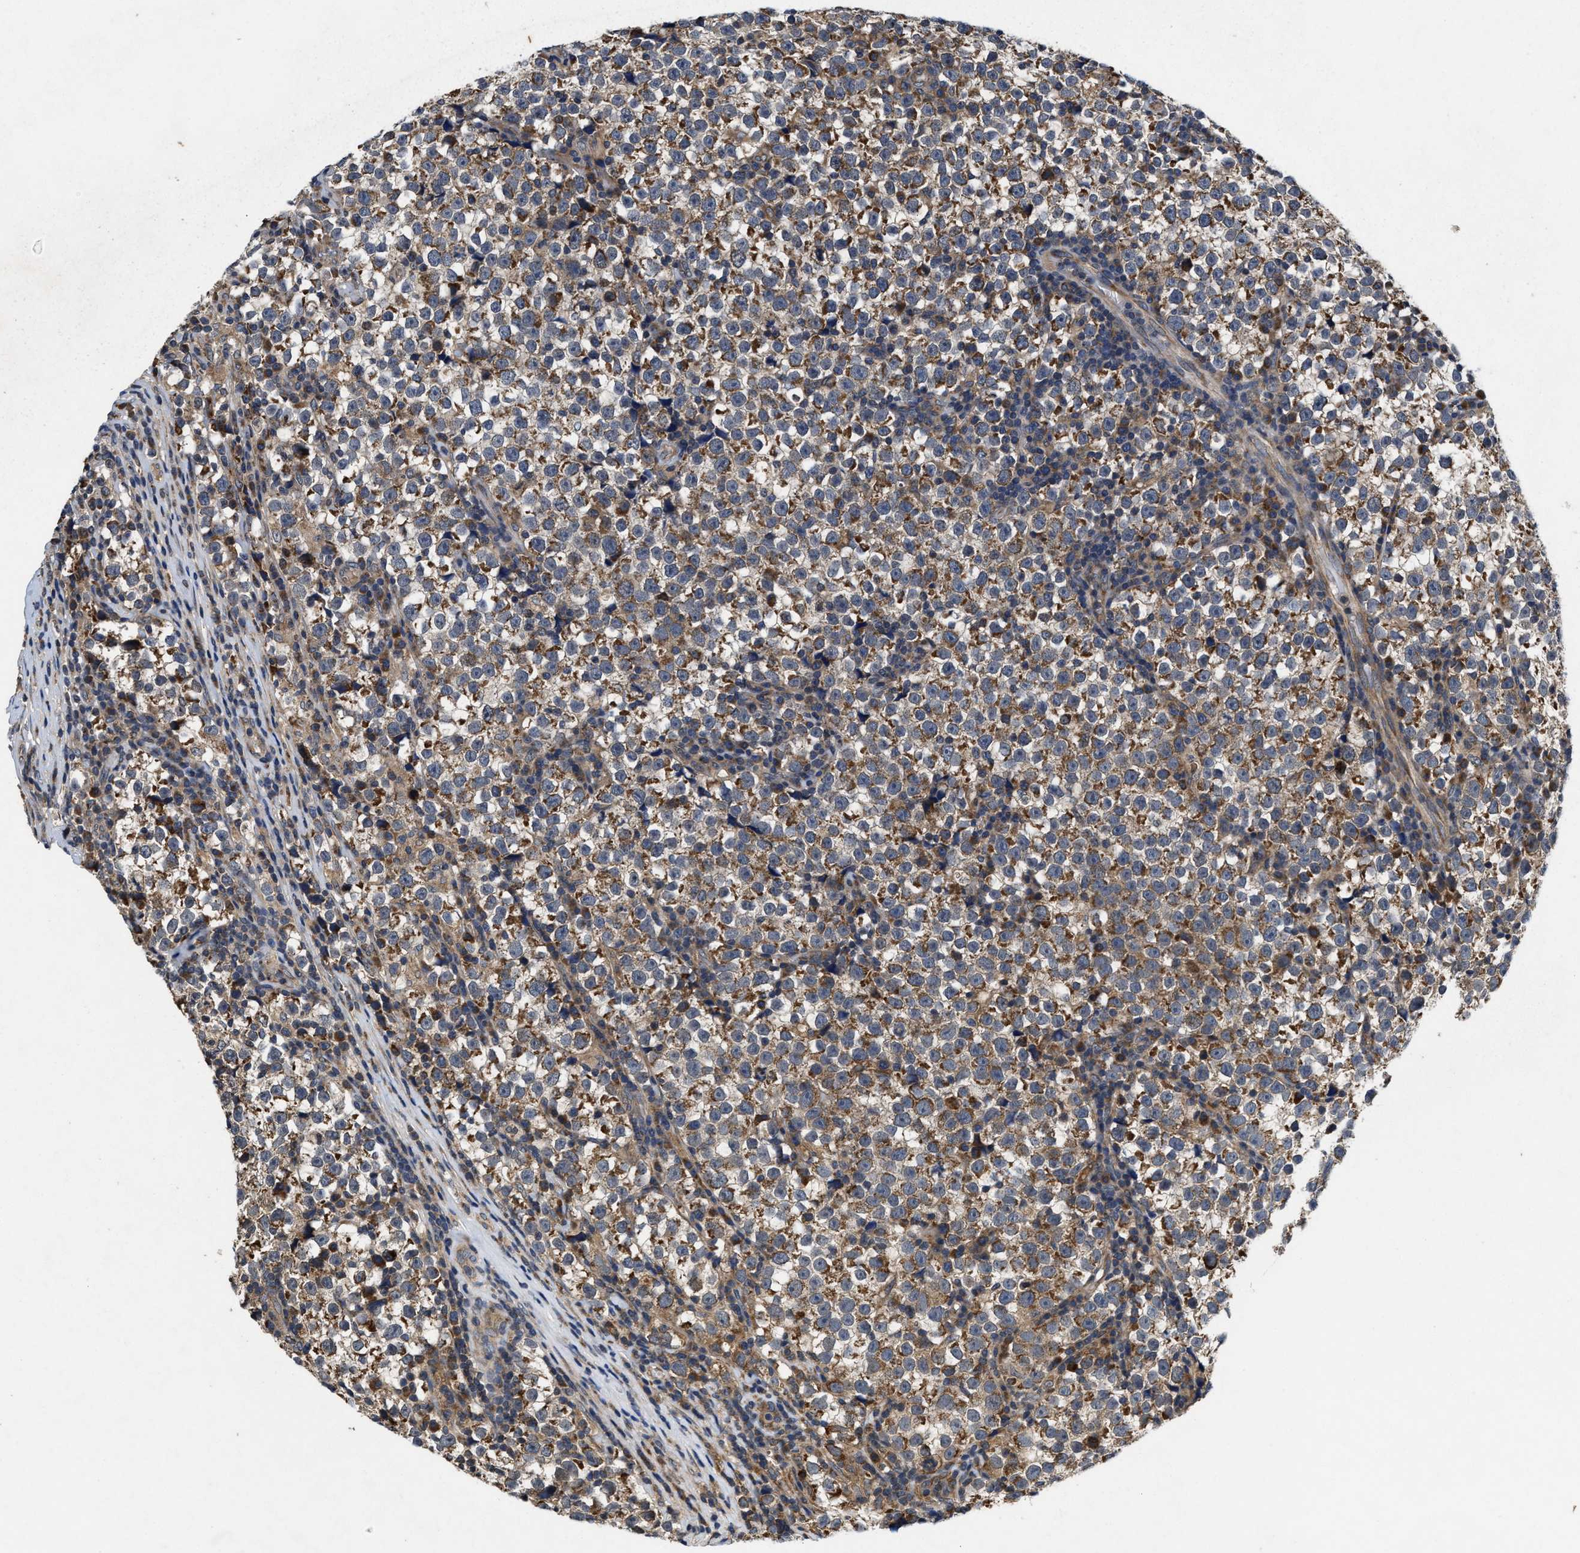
{"staining": {"intensity": "moderate", "quantity": "25%-75%", "location": "cytoplasmic/membranous"}, "tissue": "testis cancer", "cell_type": "Tumor cells", "image_type": "cancer", "snomed": [{"axis": "morphology", "description": "Normal tissue, NOS"}, {"axis": "morphology", "description": "Seminoma, NOS"}, {"axis": "topography", "description": "Testis"}], "caption": "Testis cancer (seminoma) stained for a protein (brown) reveals moderate cytoplasmic/membranous positive positivity in about 25%-75% of tumor cells.", "gene": "EFNA4", "patient": {"sex": "male", "age": 43}}